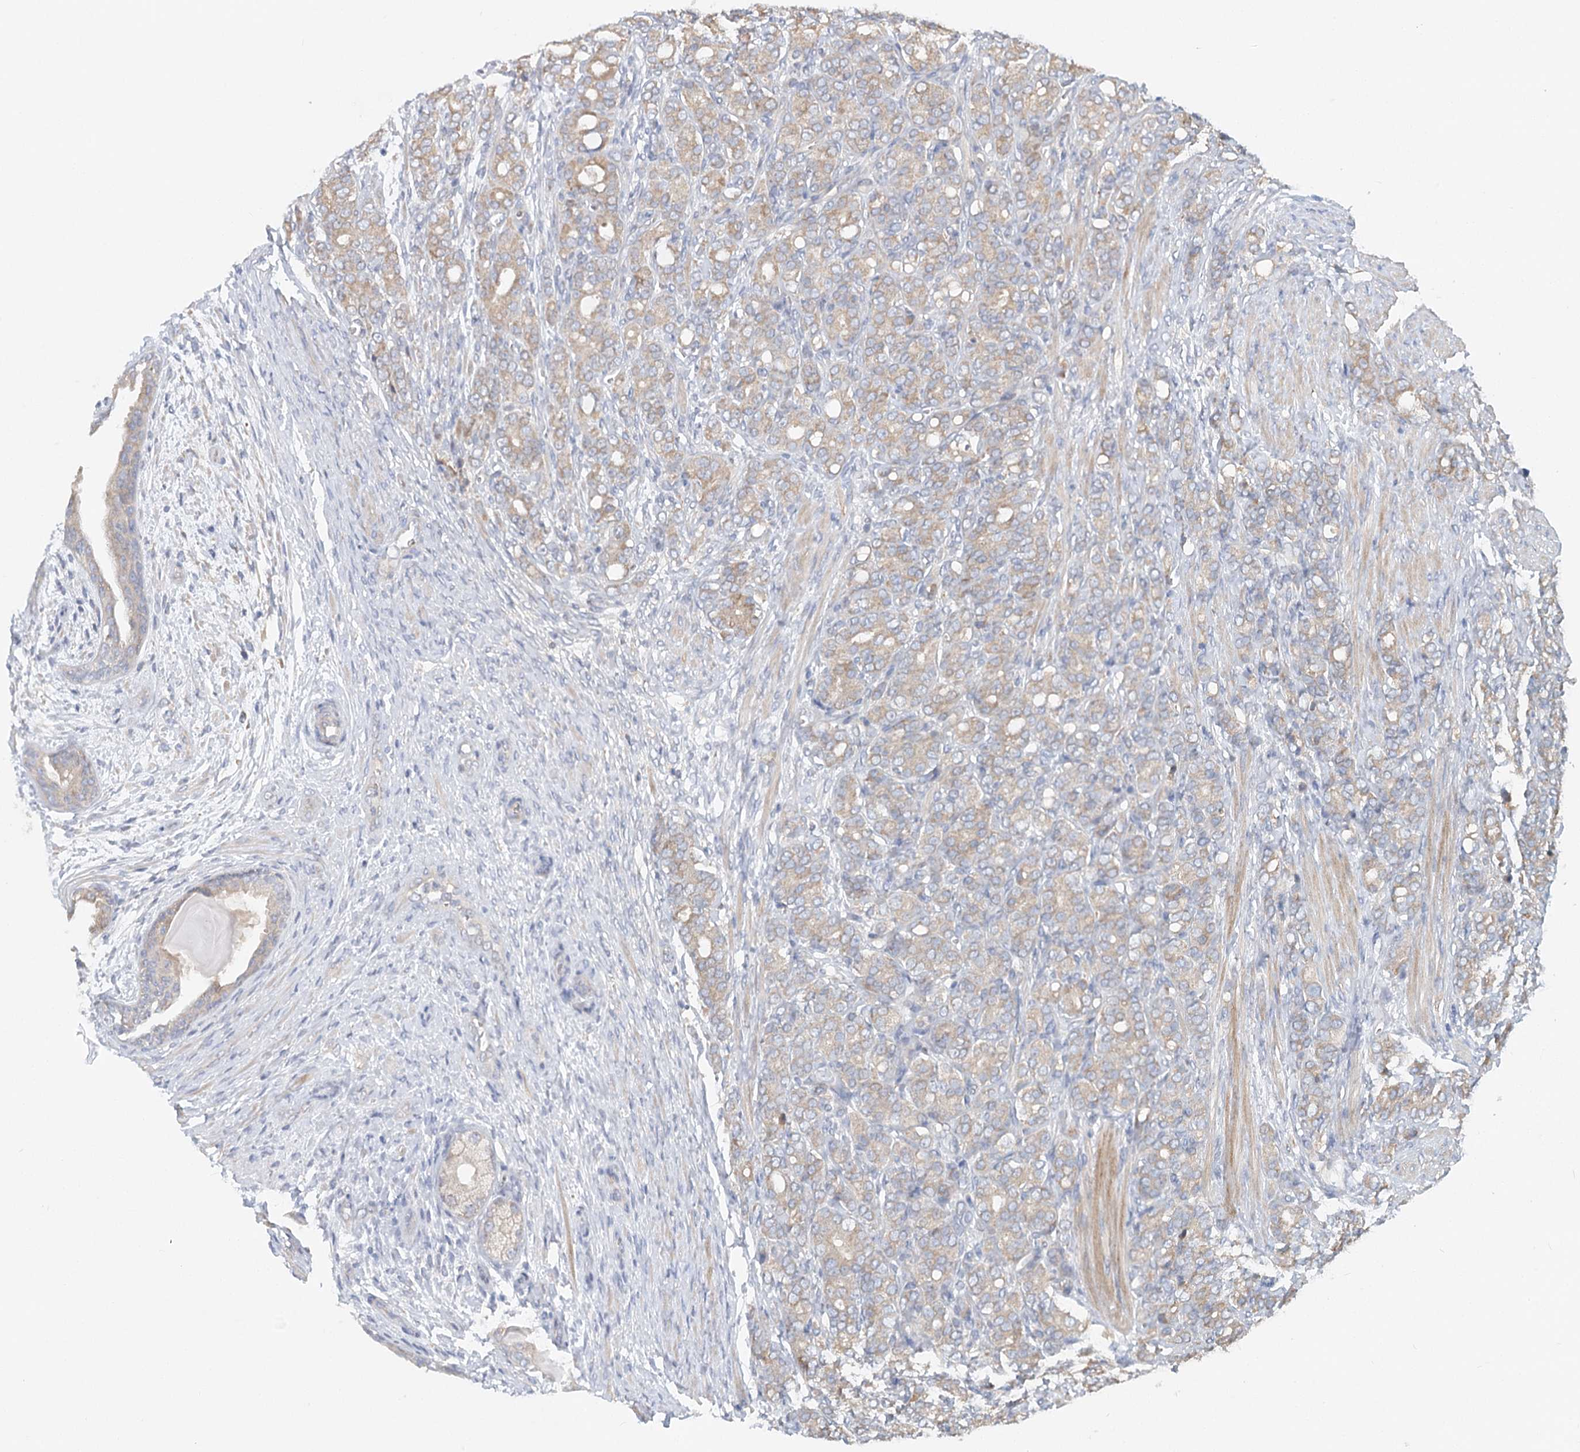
{"staining": {"intensity": "weak", "quantity": "25%-75%", "location": "cytoplasmic/membranous"}, "tissue": "prostate cancer", "cell_type": "Tumor cells", "image_type": "cancer", "snomed": [{"axis": "morphology", "description": "Adenocarcinoma, High grade"}, {"axis": "topography", "description": "Prostate"}], "caption": "IHC (DAB) staining of human prostate cancer reveals weak cytoplasmic/membranous protein expression in approximately 25%-75% of tumor cells.", "gene": "PAIP2", "patient": {"sex": "male", "age": 62}}